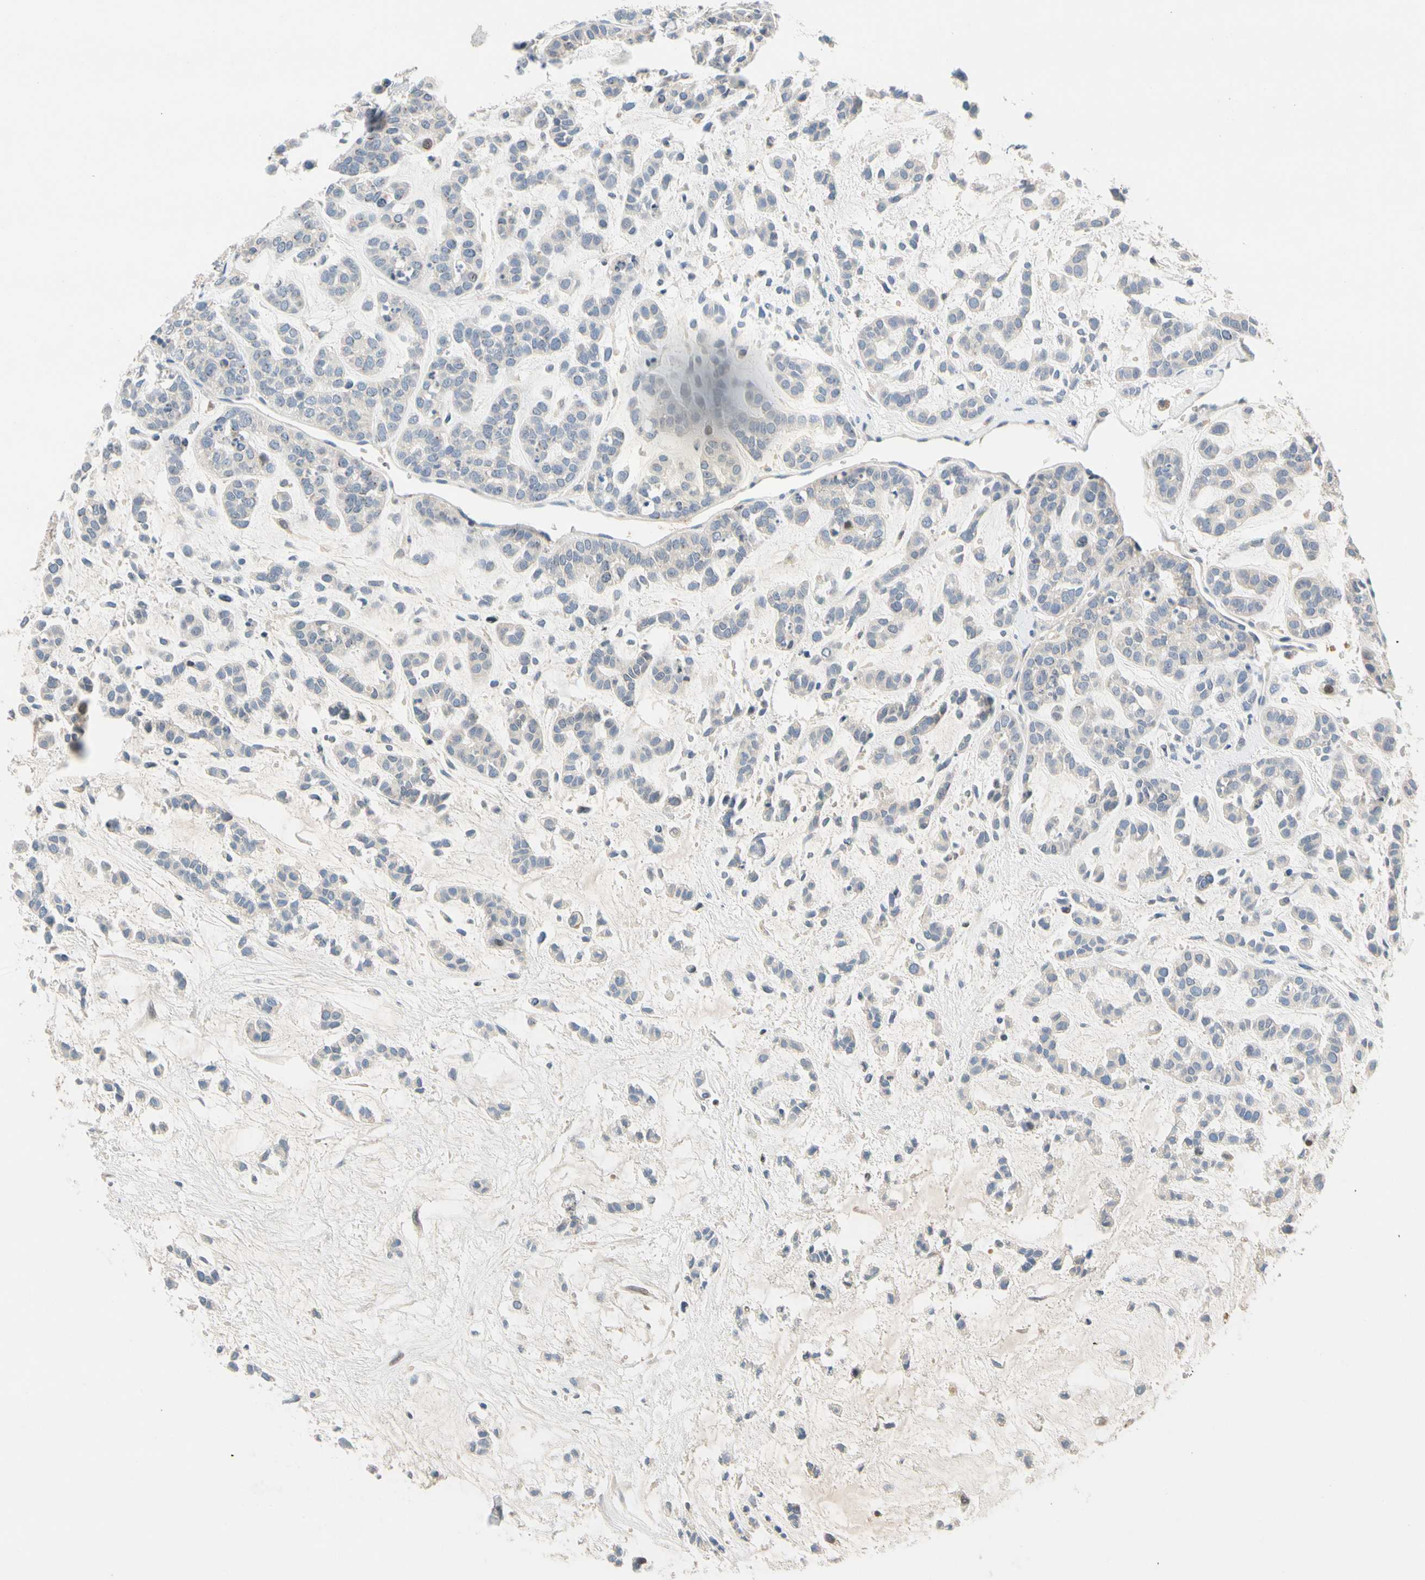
{"staining": {"intensity": "negative", "quantity": "none", "location": "none"}, "tissue": "head and neck cancer", "cell_type": "Tumor cells", "image_type": "cancer", "snomed": [{"axis": "morphology", "description": "Adenocarcinoma, NOS"}, {"axis": "morphology", "description": "Adenoma, NOS"}, {"axis": "topography", "description": "Head-Neck"}], "caption": "The image displays no staining of tumor cells in head and neck cancer (adenocarcinoma). (DAB immunohistochemistry, high magnification).", "gene": "SP140", "patient": {"sex": "female", "age": 55}}